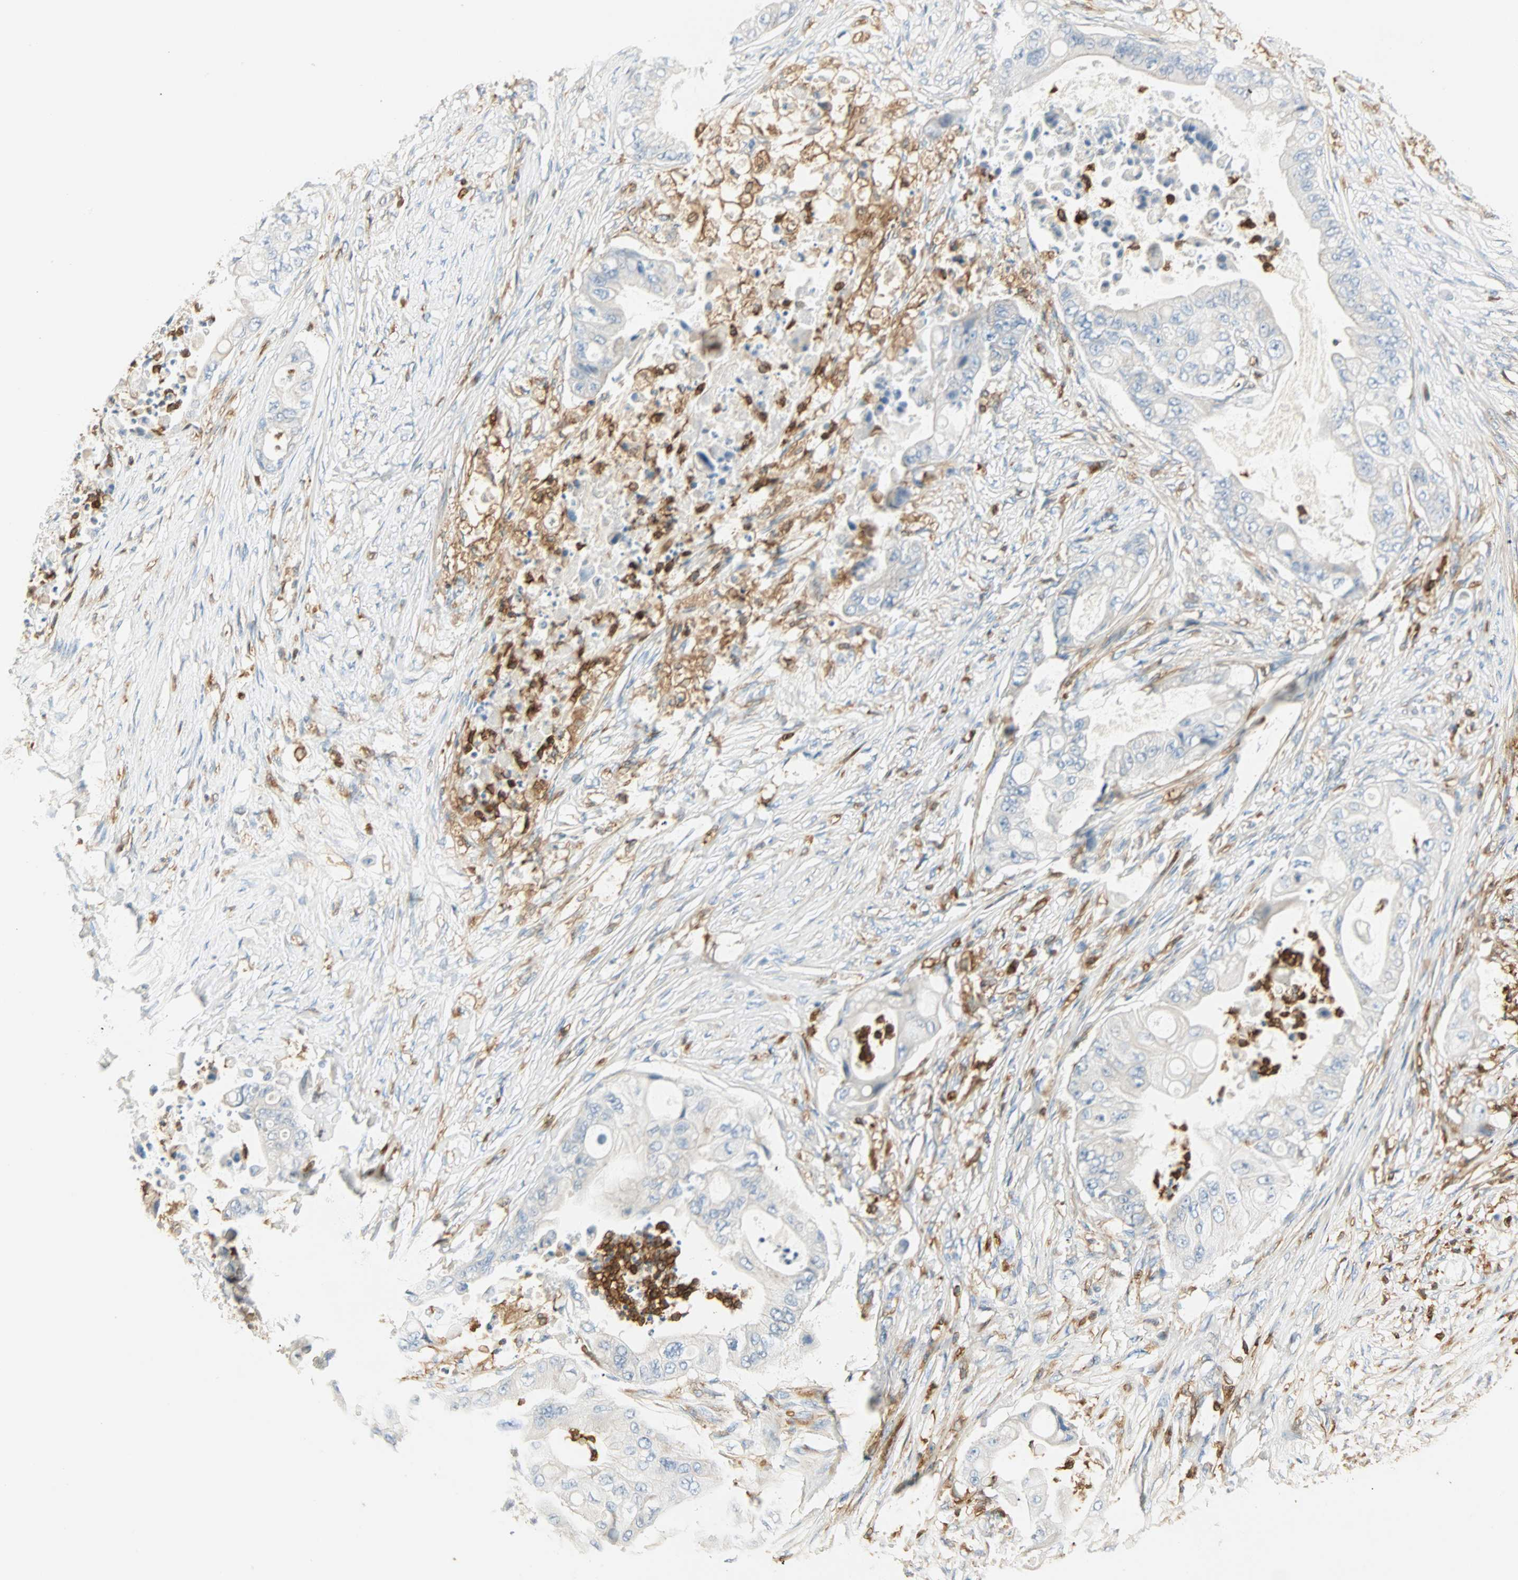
{"staining": {"intensity": "negative", "quantity": "none", "location": "none"}, "tissue": "stomach cancer", "cell_type": "Tumor cells", "image_type": "cancer", "snomed": [{"axis": "morphology", "description": "Adenocarcinoma, NOS"}, {"axis": "topography", "description": "Stomach"}], "caption": "Human stomach adenocarcinoma stained for a protein using immunohistochemistry exhibits no positivity in tumor cells.", "gene": "FMNL1", "patient": {"sex": "female", "age": 73}}